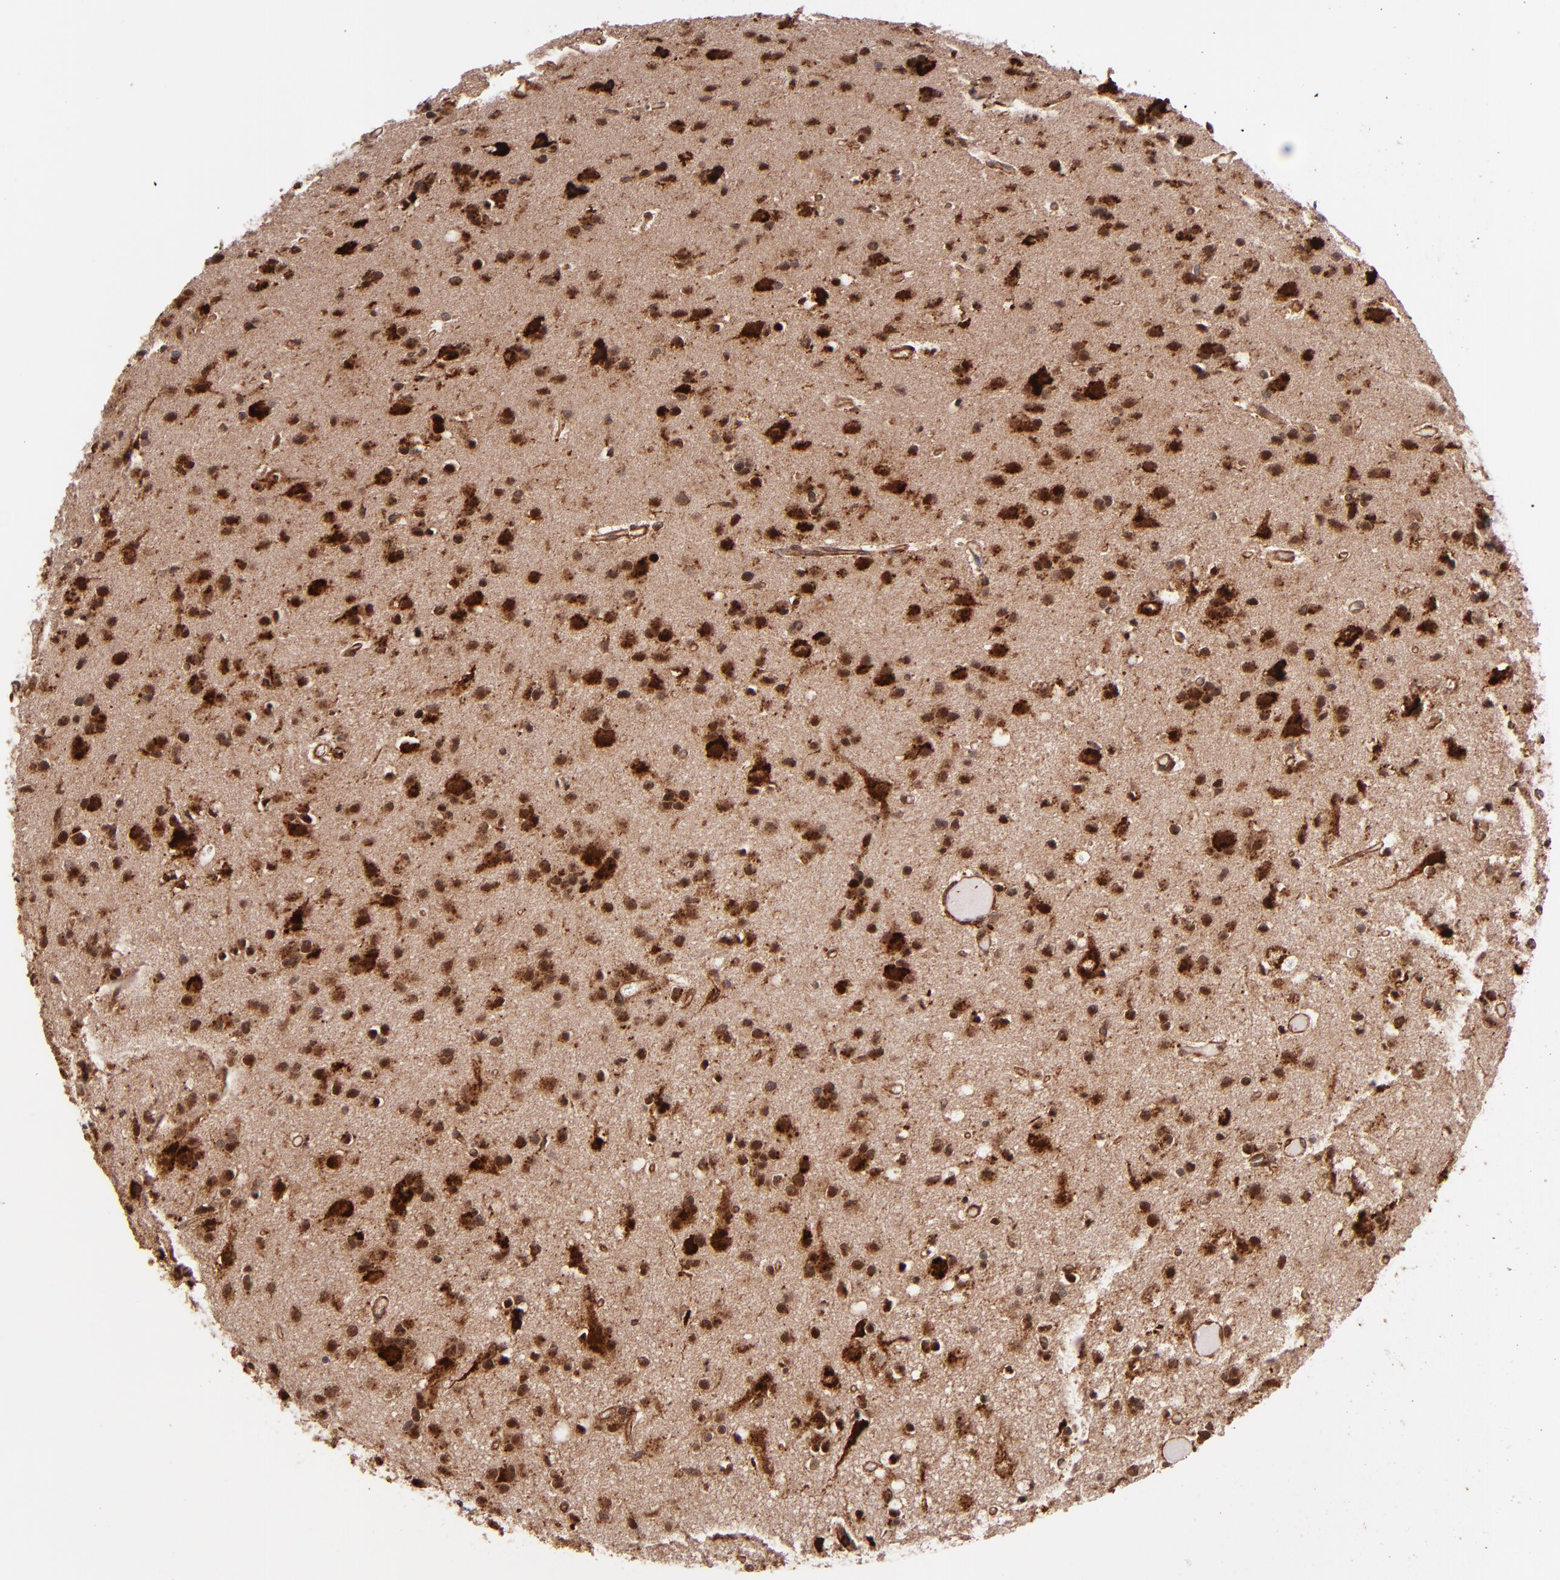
{"staining": {"intensity": "strong", "quantity": ">75%", "location": "cytoplasmic/membranous,nuclear"}, "tissue": "glioma", "cell_type": "Tumor cells", "image_type": "cancer", "snomed": [{"axis": "morphology", "description": "Glioma, malignant, Low grade"}, {"axis": "topography", "description": "Brain"}], "caption": "A histopathology image of human malignant low-grade glioma stained for a protein exhibits strong cytoplasmic/membranous and nuclear brown staining in tumor cells.", "gene": "STX8", "patient": {"sex": "male", "age": 42}}